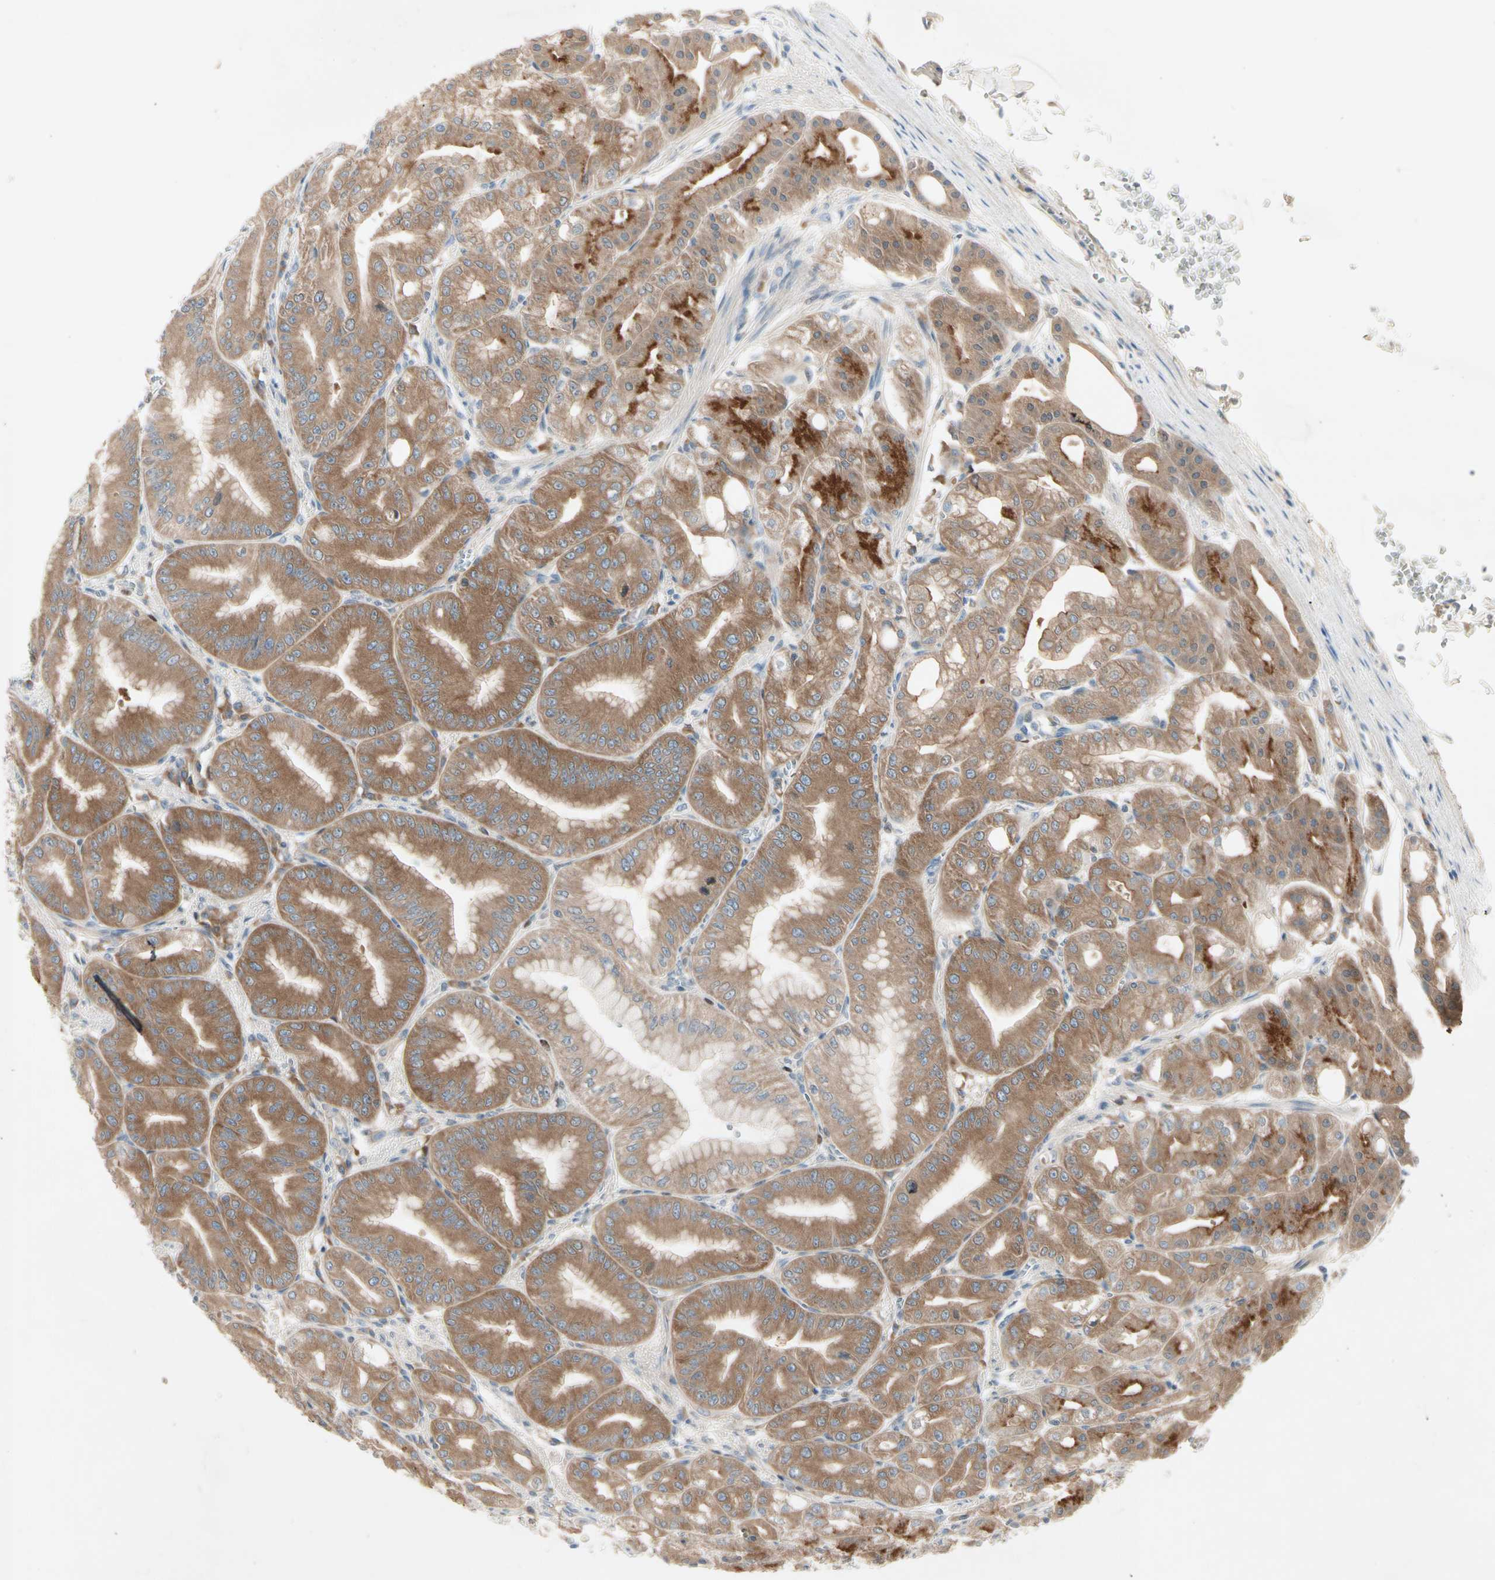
{"staining": {"intensity": "moderate", "quantity": ">75%", "location": "cytoplasmic/membranous"}, "tissue": "stomach", "cell_type": "Glandular cells", "image_type": "normal", "snomed": [{"axis": "morphology", "description": "Normal tissue, NOS"}, {"axis": "topography", "description": "Stomach, lower"}], "caption": "Immunohistochemical staining of unremarkable human stomach reveals medium levels of moderate cytoplasmic/membranous positivity in about >75% of glandular cells.", "gene": "IL1R1", "patient": {"sex": "male", "age": 71}}